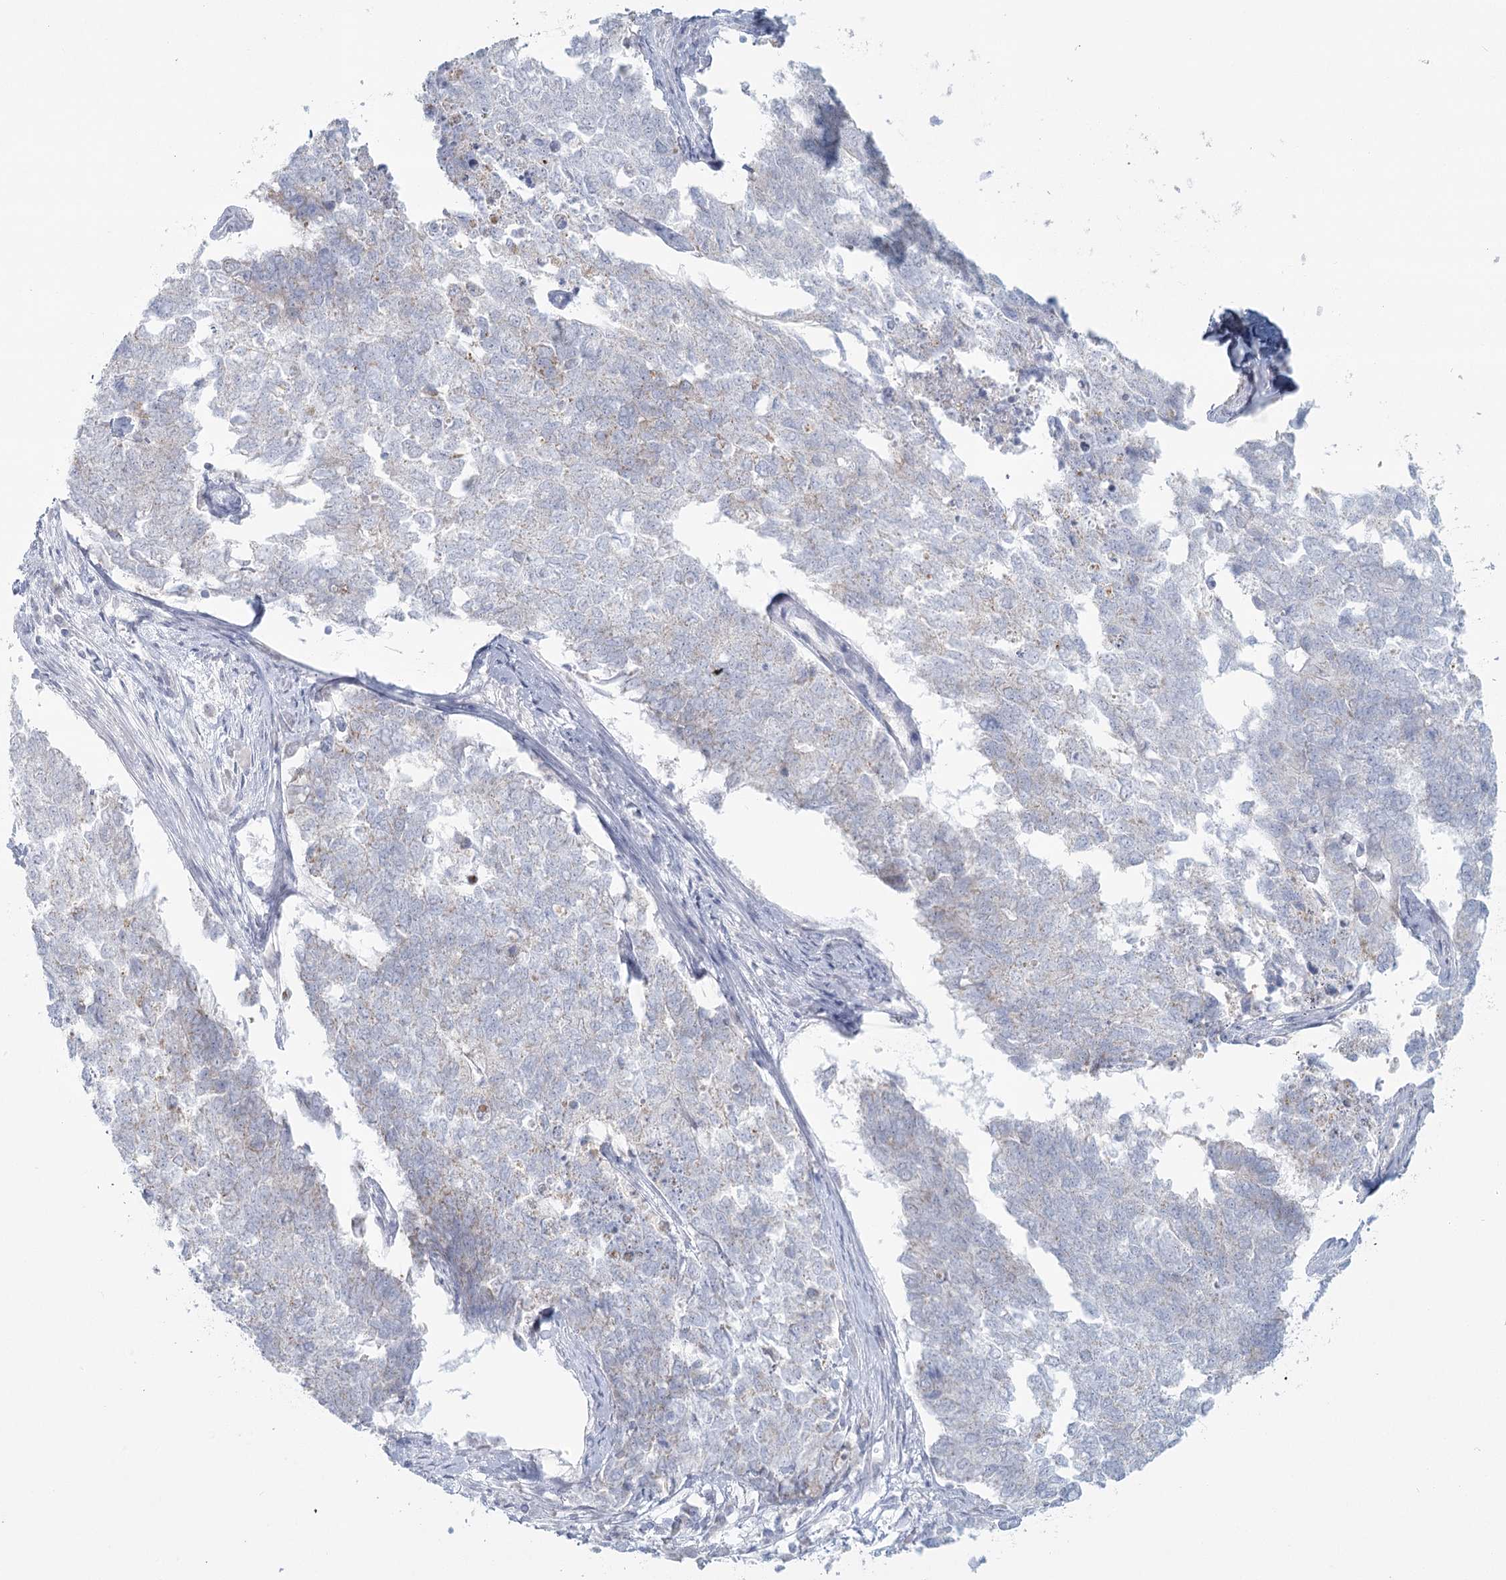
{"staining": {"intensity": "negative", "quantity": "none", "location": "none"}, "tissue": "cervical cancer", "cell_type": "Tumor cells", "image_type": "cancer", "snomed": [{"axis": "morphology", "description": "Squamous cell carcinoma, NOS"}, {"axis": "topography", "description": "Cervix"}], "caption": "Cervical cancer was stained to show a protein in brown. There is no significant staining in tumor cells.", "gene": "BPHL", "patient": {"sex": "female", "age": 63}}